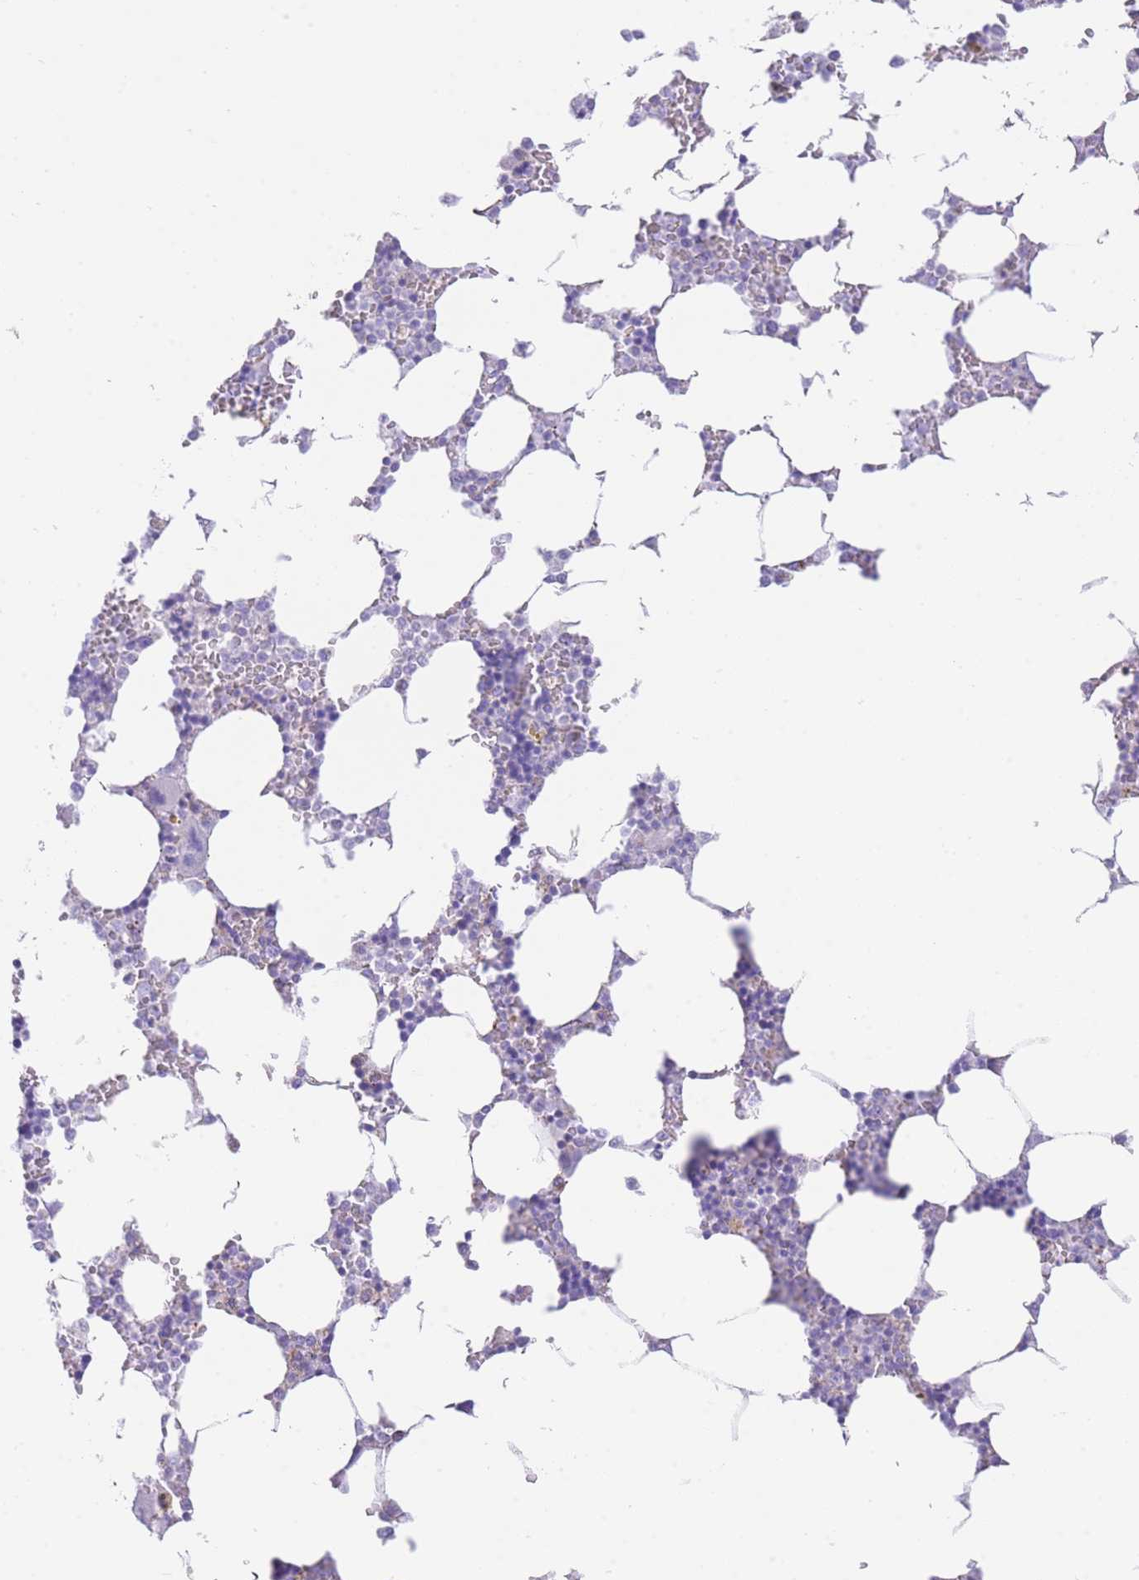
{"staining": {"intensity": "negative", "quantity": "none", "location": "none"}, "tissue": "bone marrow", "cell_type": "Hematopoietic cells", "image_type": "normal", "snomed": [{"axis": "morphology", "description": "Normal tissue, NOS"}, {"axis": "topography", "description": "Bone marrow"}], "caption": "DAB (3,3'-diaminobenzidine) immunohistochemical staining of benign bone marrow reveals no significant expression in hematopoietic cells. (IHC, brightfield microscopy, high magnification).", "gene": "ACSM4", "patient": {"sex": "male", "age": 64}}